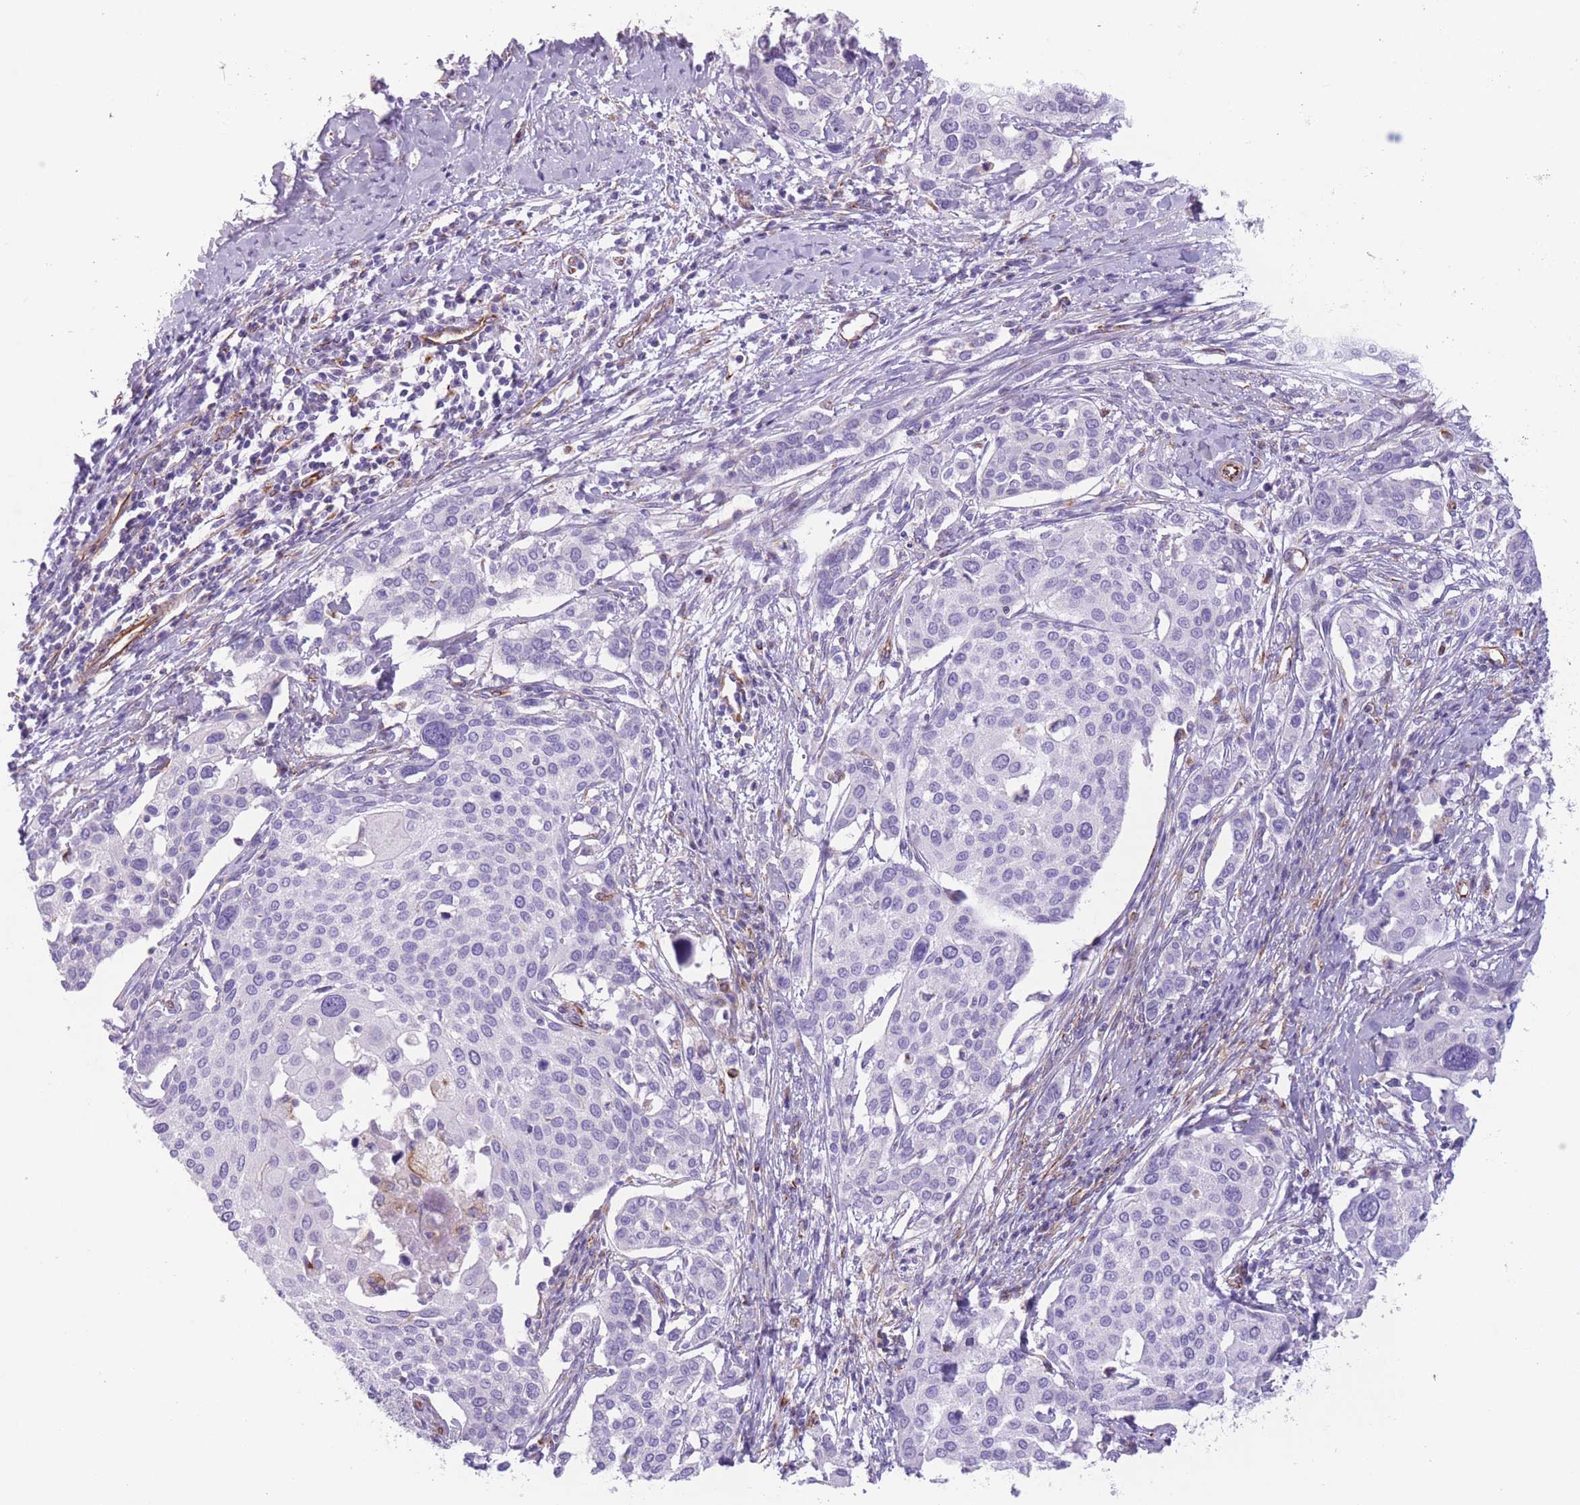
{"staining": {"intensity": "negative", "quantity": "none", "location": "none"}, "tissue": "cervical cancer", "cell_type": "Tumor cells", "image_type": "cancer", "snomed": [{"axis": "morphology", "description": "Squamous cell carcinoma, NOS"}, {"axis": "topography", "description": "Cervix"}], "caption": "Cervical cancer was stained to show a protein in brown. There is no significant expression in tumor cells. (Brightfield microscopy of DAB immunohistochemistry (IHC) at high magnification).", "gene": "PTCD1", "patient": {"sex": "female", "age": 44}}